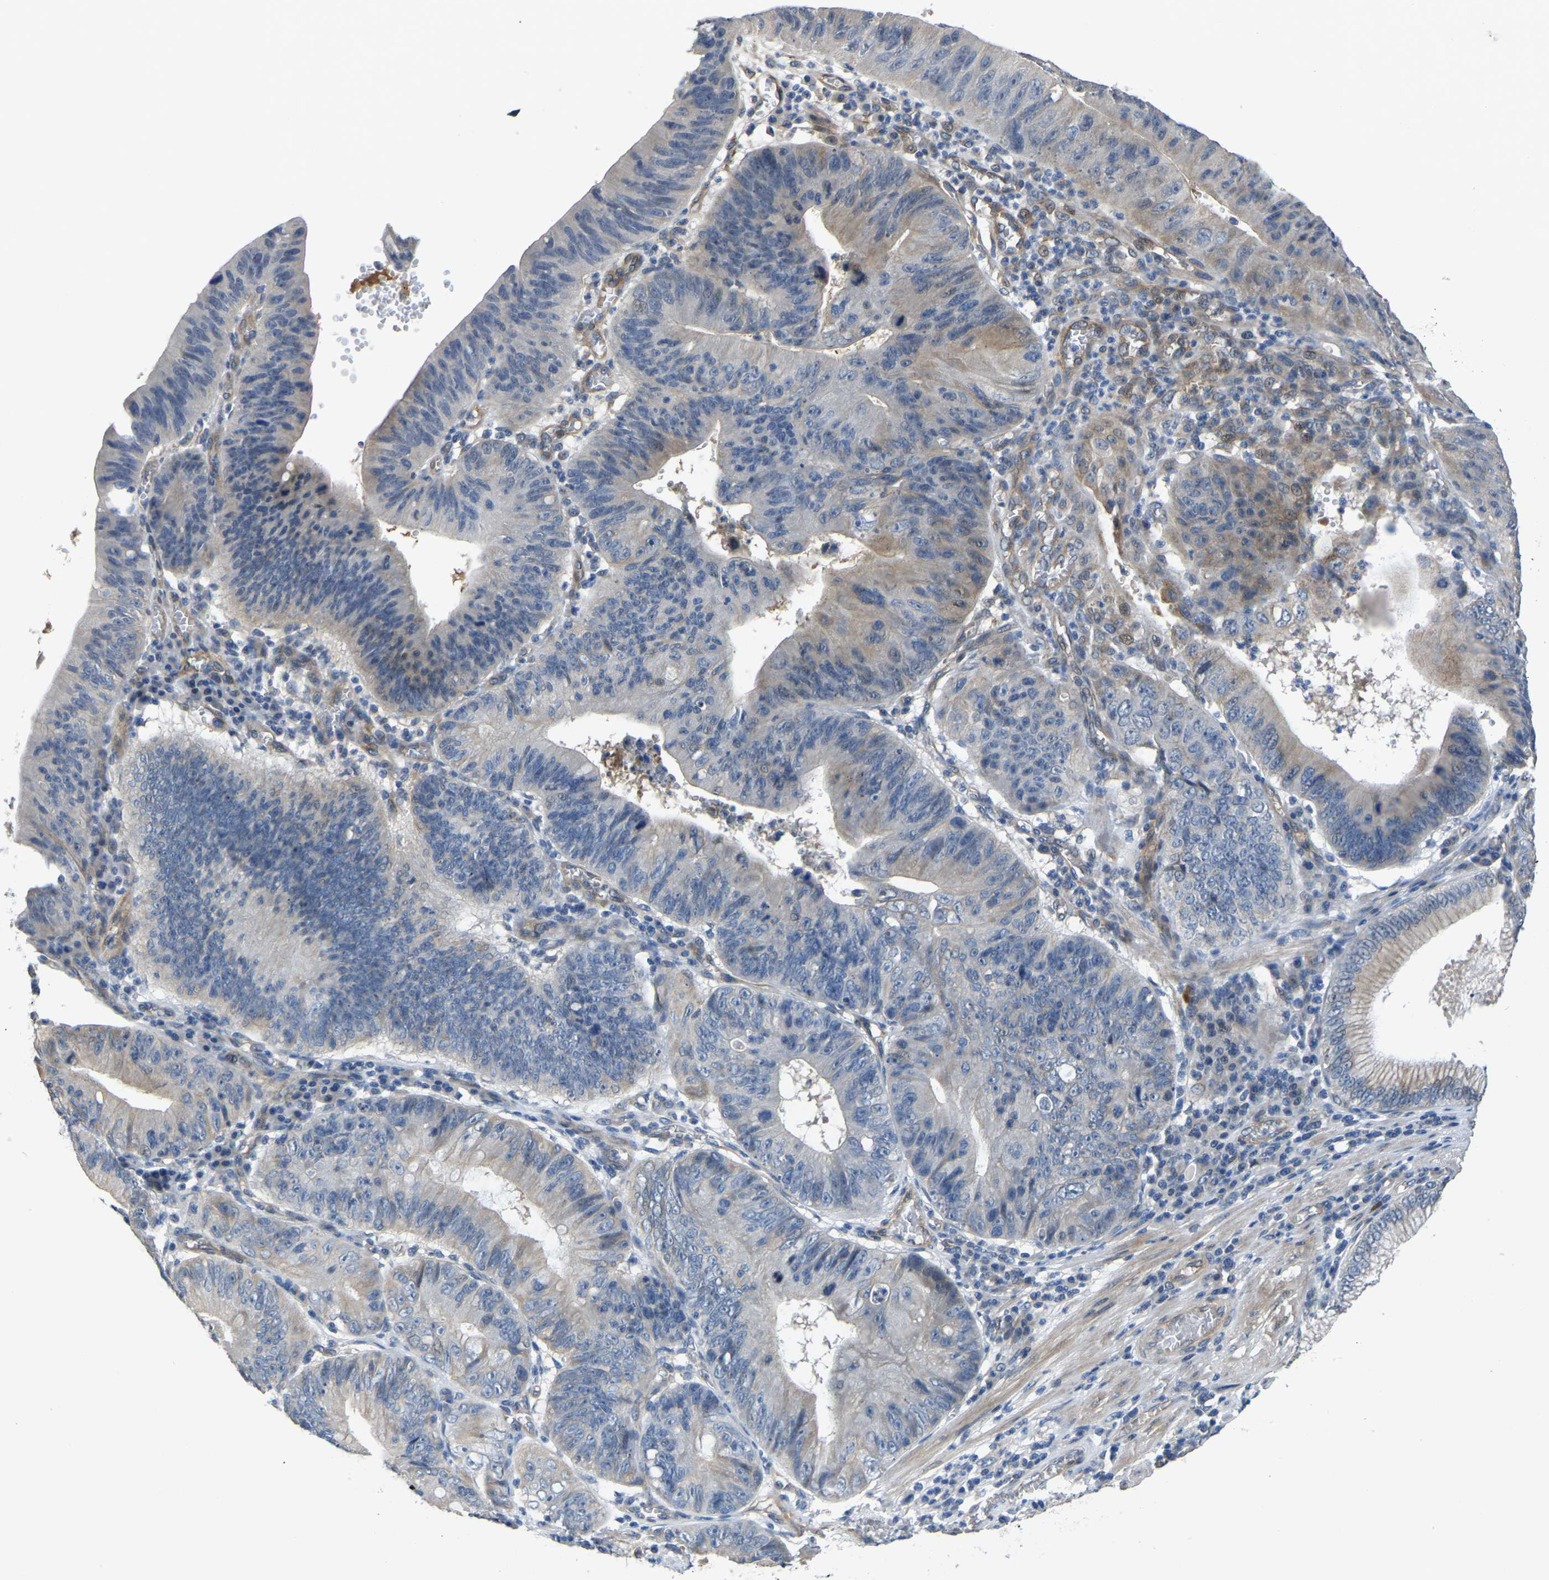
{"staining": {"intensity": "weak", "quantity": "<25%", "location": "cytoplasmic/membranous"}, "tissue": "stomach cancer", "cell_type": "Tumor cells", "image_type": "cancer", "snomed": [{"axis": "morphology", "description": "Adenocarcinoma, NOS"}, {"axis": "topography", "description": "Stomach"}], "caption": "A high-resolution micrograph shows IHC staining of adenocarcinoma (stomach), which shows no significant staining in tumor cells.", "gene": "HIGD2B", "patient": {"sex": "male", "age": 59}}